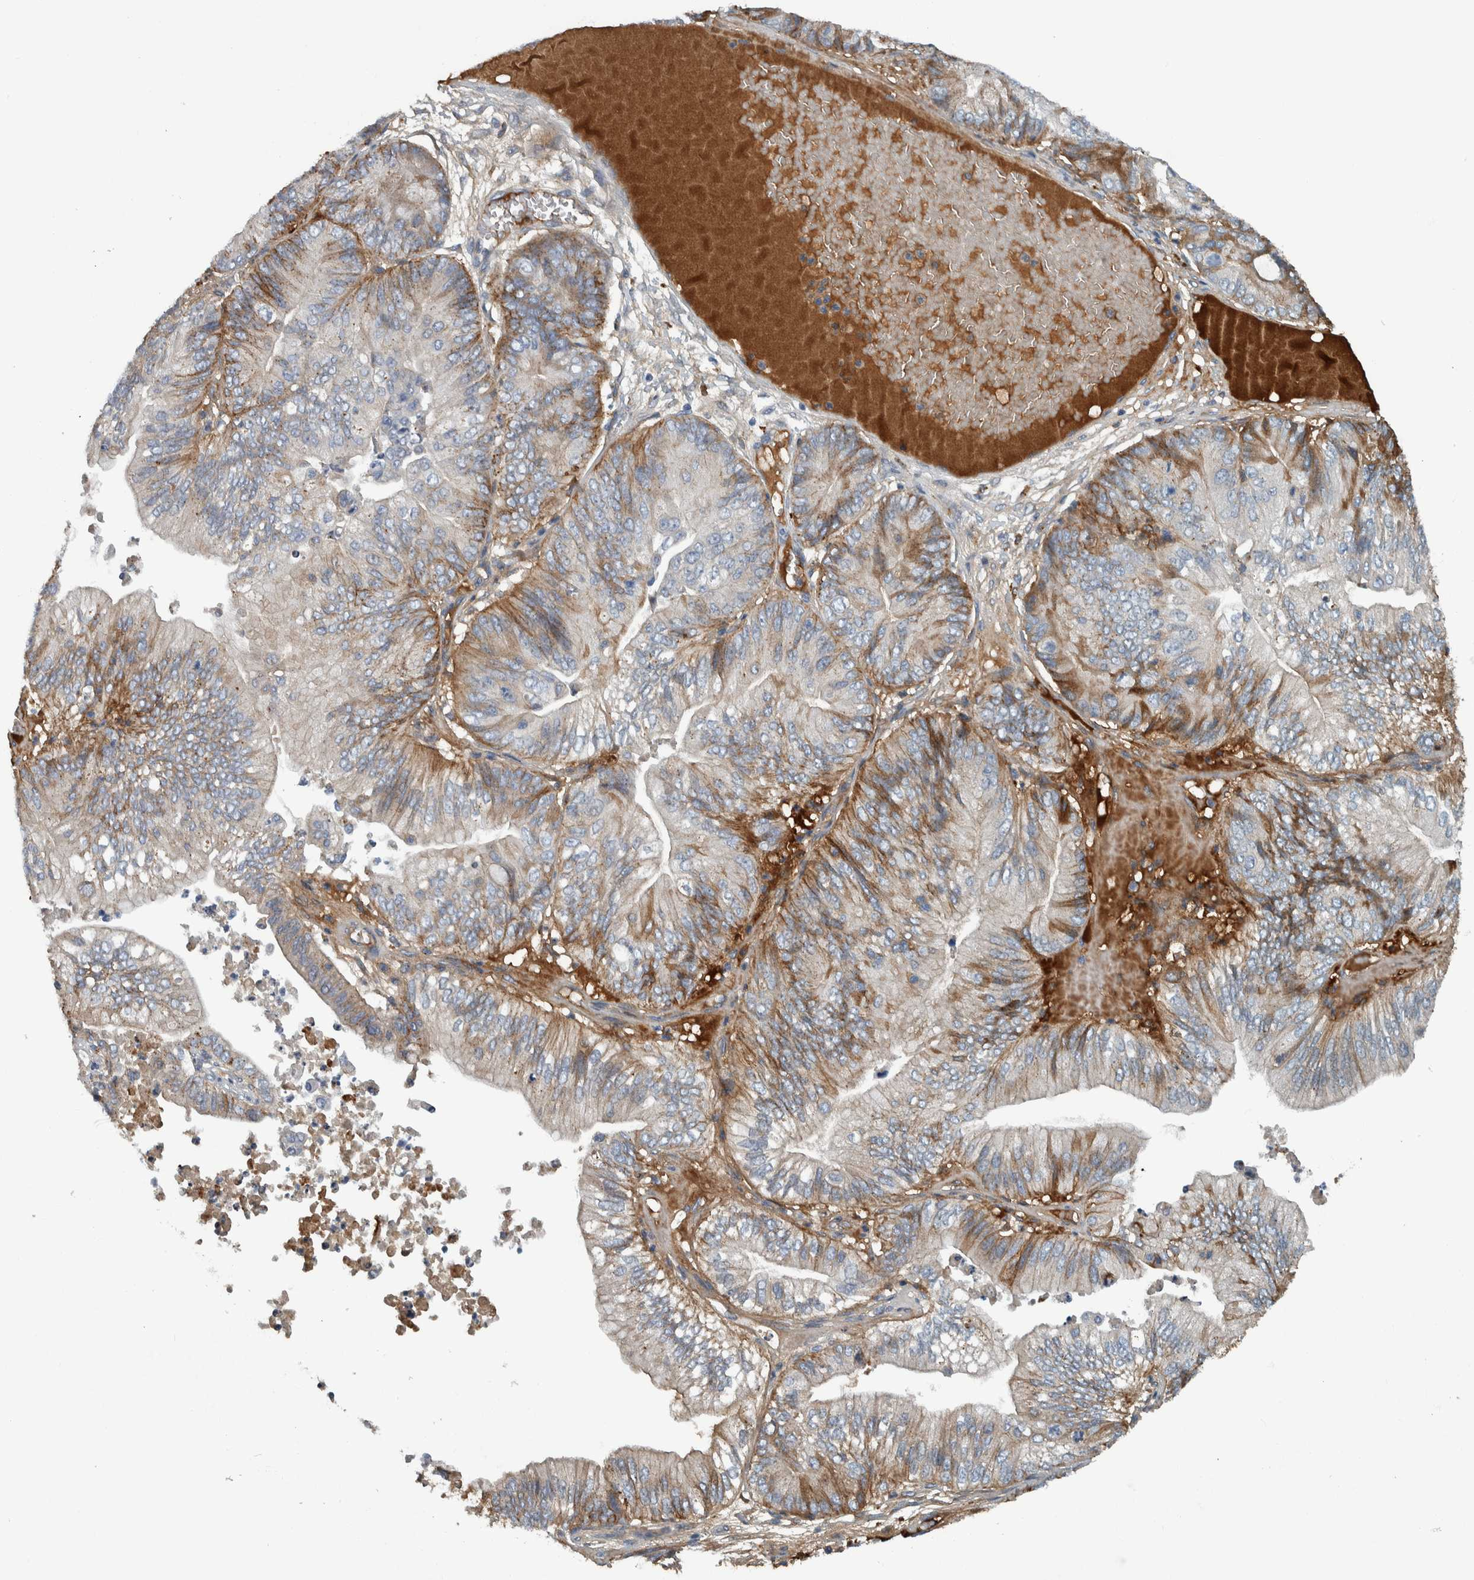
{"staining": {"intensity": "moderate", "quantity": "25%-75%", "location": "cytoplasmic/membranous"}, "tissue": "ovarian cancer", "cell_type": "Tumor cells", "image_type": "cancer", "snomed": [{"axis": "morphology", "description": "Cystadenocarcinoma, mucinous, NOS"}, {"axis": "topography", "description": "Ovary"}], "caption": "The image shows staining of ovarian cancer (mucinous cystadenocarcinoma), revealing moderate cytoplasmic/membranous protein expression (brown color) within tumor cells.", "gene": "SERPINC1", "patient": {"sex": "female", "age": 61}}